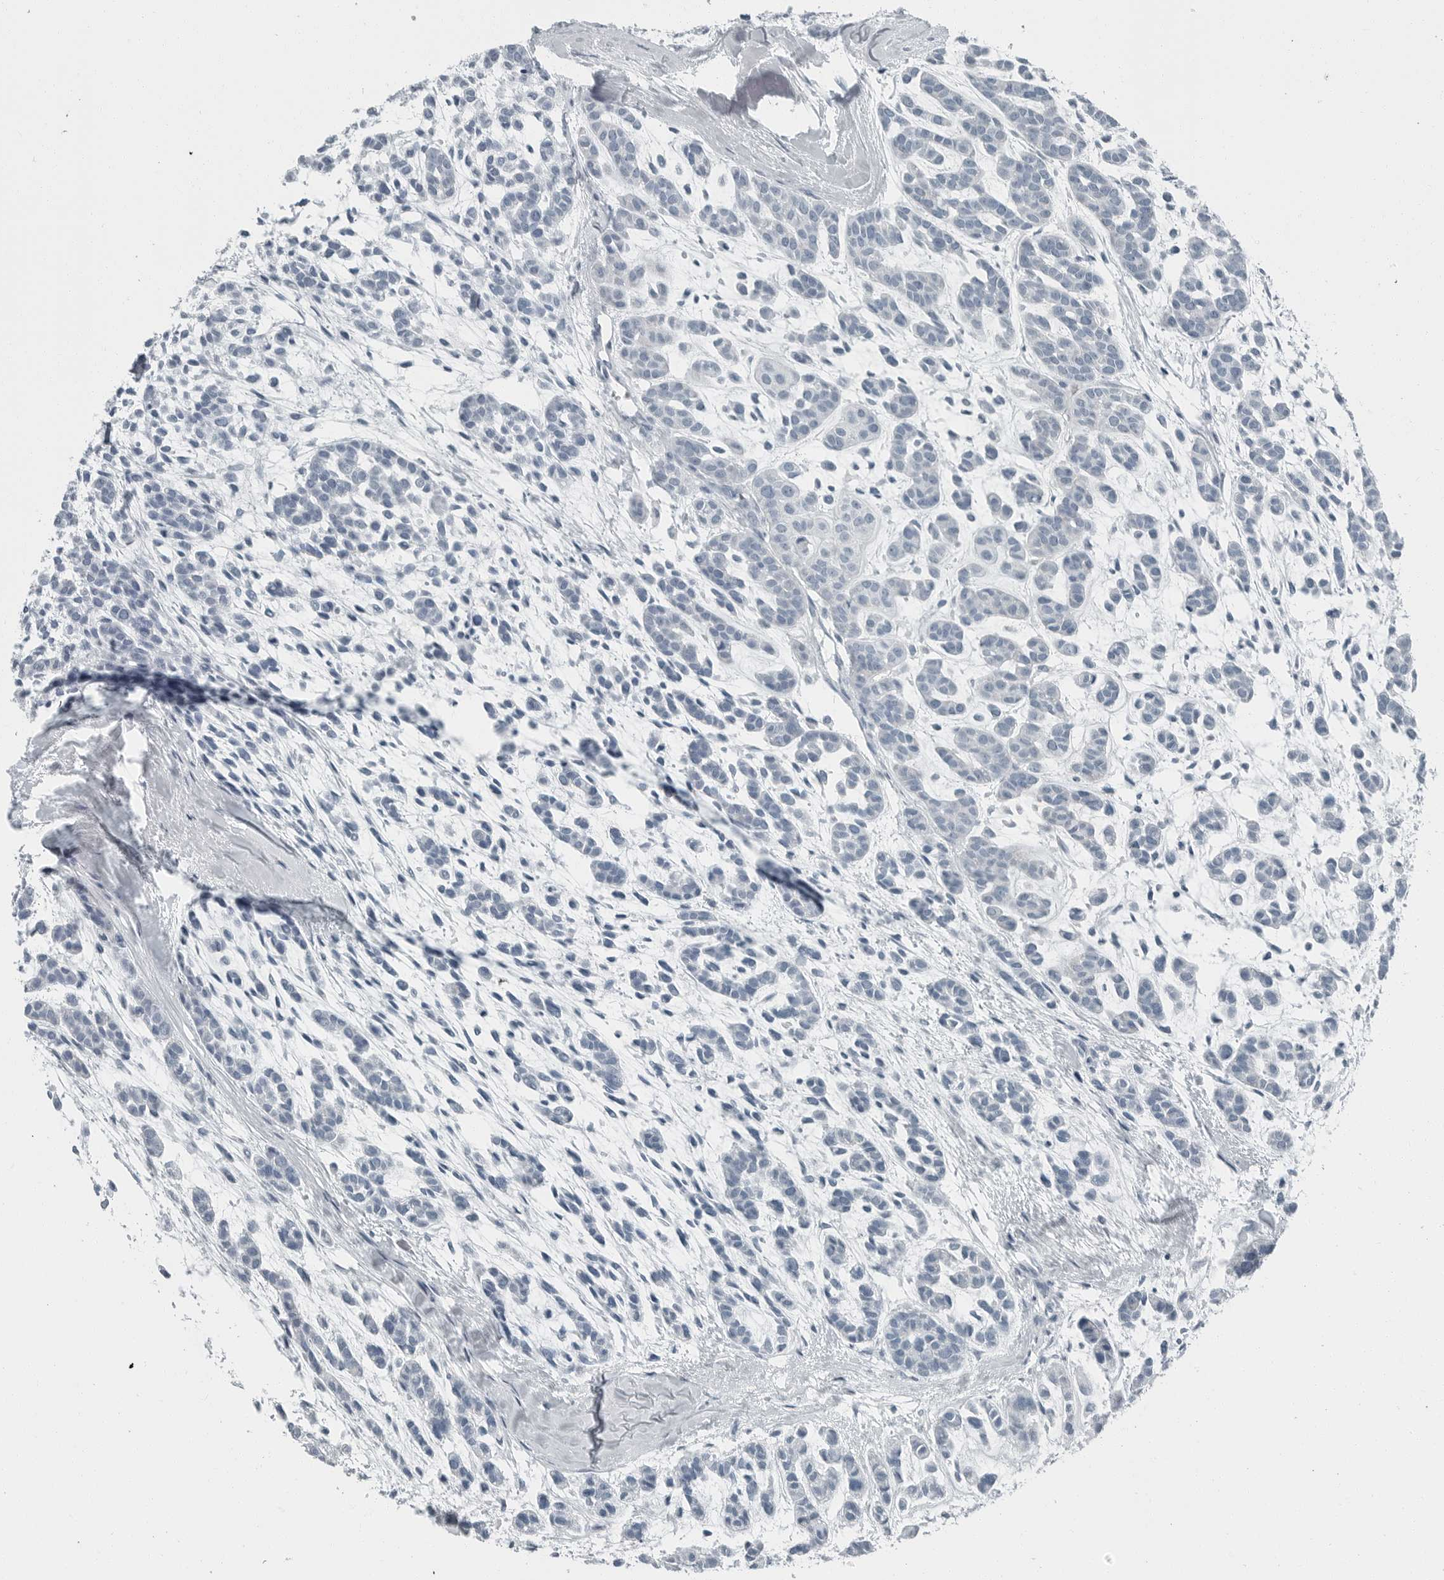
{"staining": {"intensity": "negative", "quantity": "none", "location": "none"}, "tissue": "head and neck cancer", "cell_type": "Tumor cells", "image_type": "cancer", "snomed": [{"axis": "morphology", "description": "Adenocarcinoma, NOS"}, {"axis": "morphology", "description": "Adenoma, NOS"}, {"axis": "topography", "description": "Head-Neck"}], "caption": "Immunohistochemistry (IHC) histopathology image of head and neck cancer stained for a protein (brown), which shows no expression in tumor cells. (Brightfield microscopy of DAB immunohistochemistry at high magnification).", "gene": "ZPBP2", "patient": {"sex": "female", "age": 55}}